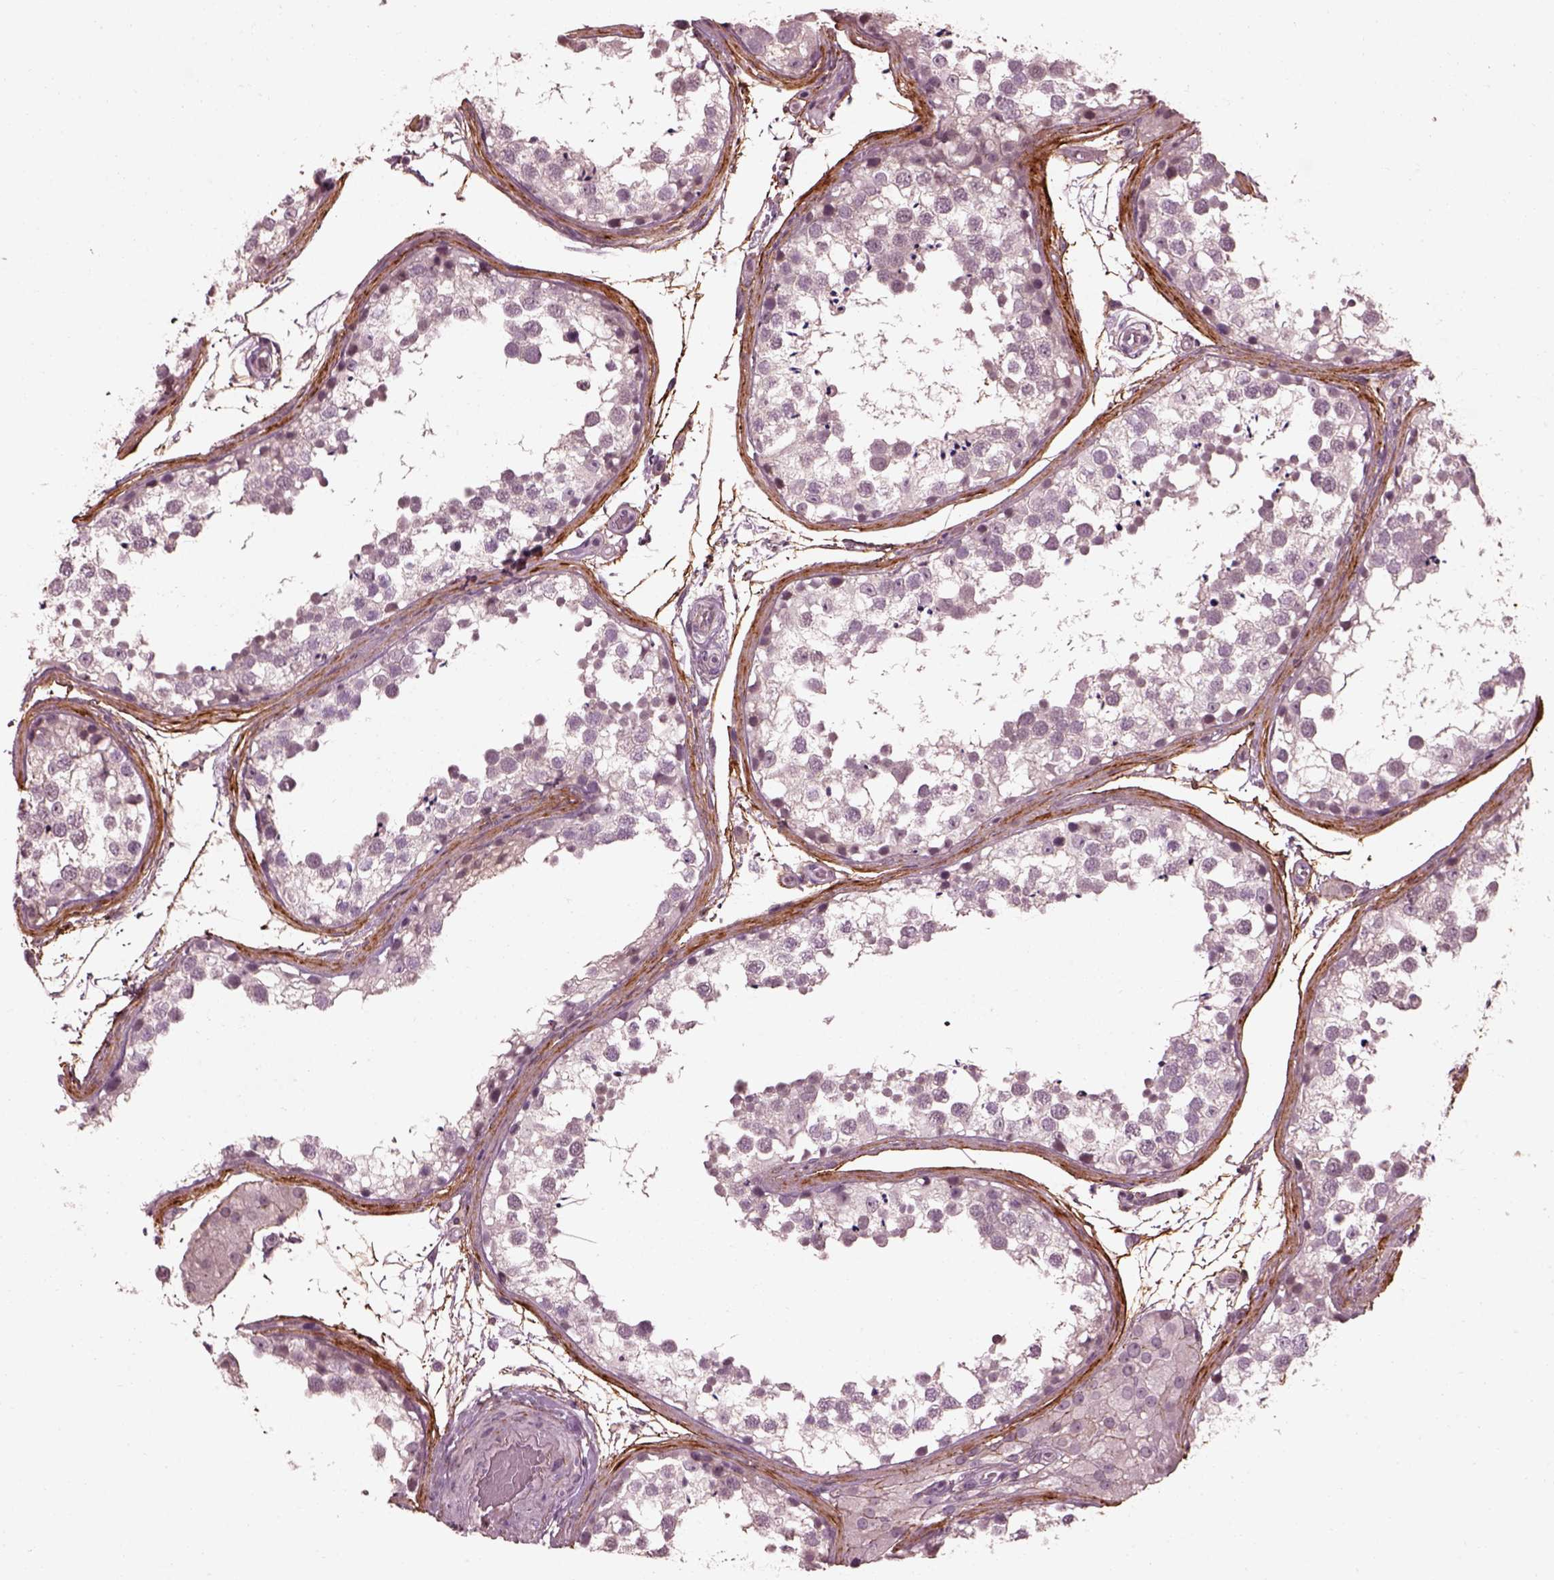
{"staining": {"intensity": "negative", "quantity": "none", "location": "none"}, "tissue": "testis", "cell_type": "Cells in seminiferous ducts", "image_type": "normal", "snomed": [{"axis": "morphology", "description": "Normal tissue, NOS"}, {"axis": "morphology", "description": "Seminoma, NOS"}, {"axis": "topography", "description": "Testis"}], "caption": "Immunohistochemistry (IHC) of benign testis exhibits no positivity in cells in seminiferous ducts.", "gene": "EFEMP1", "patient": {"sex": "male", "age": 65}}